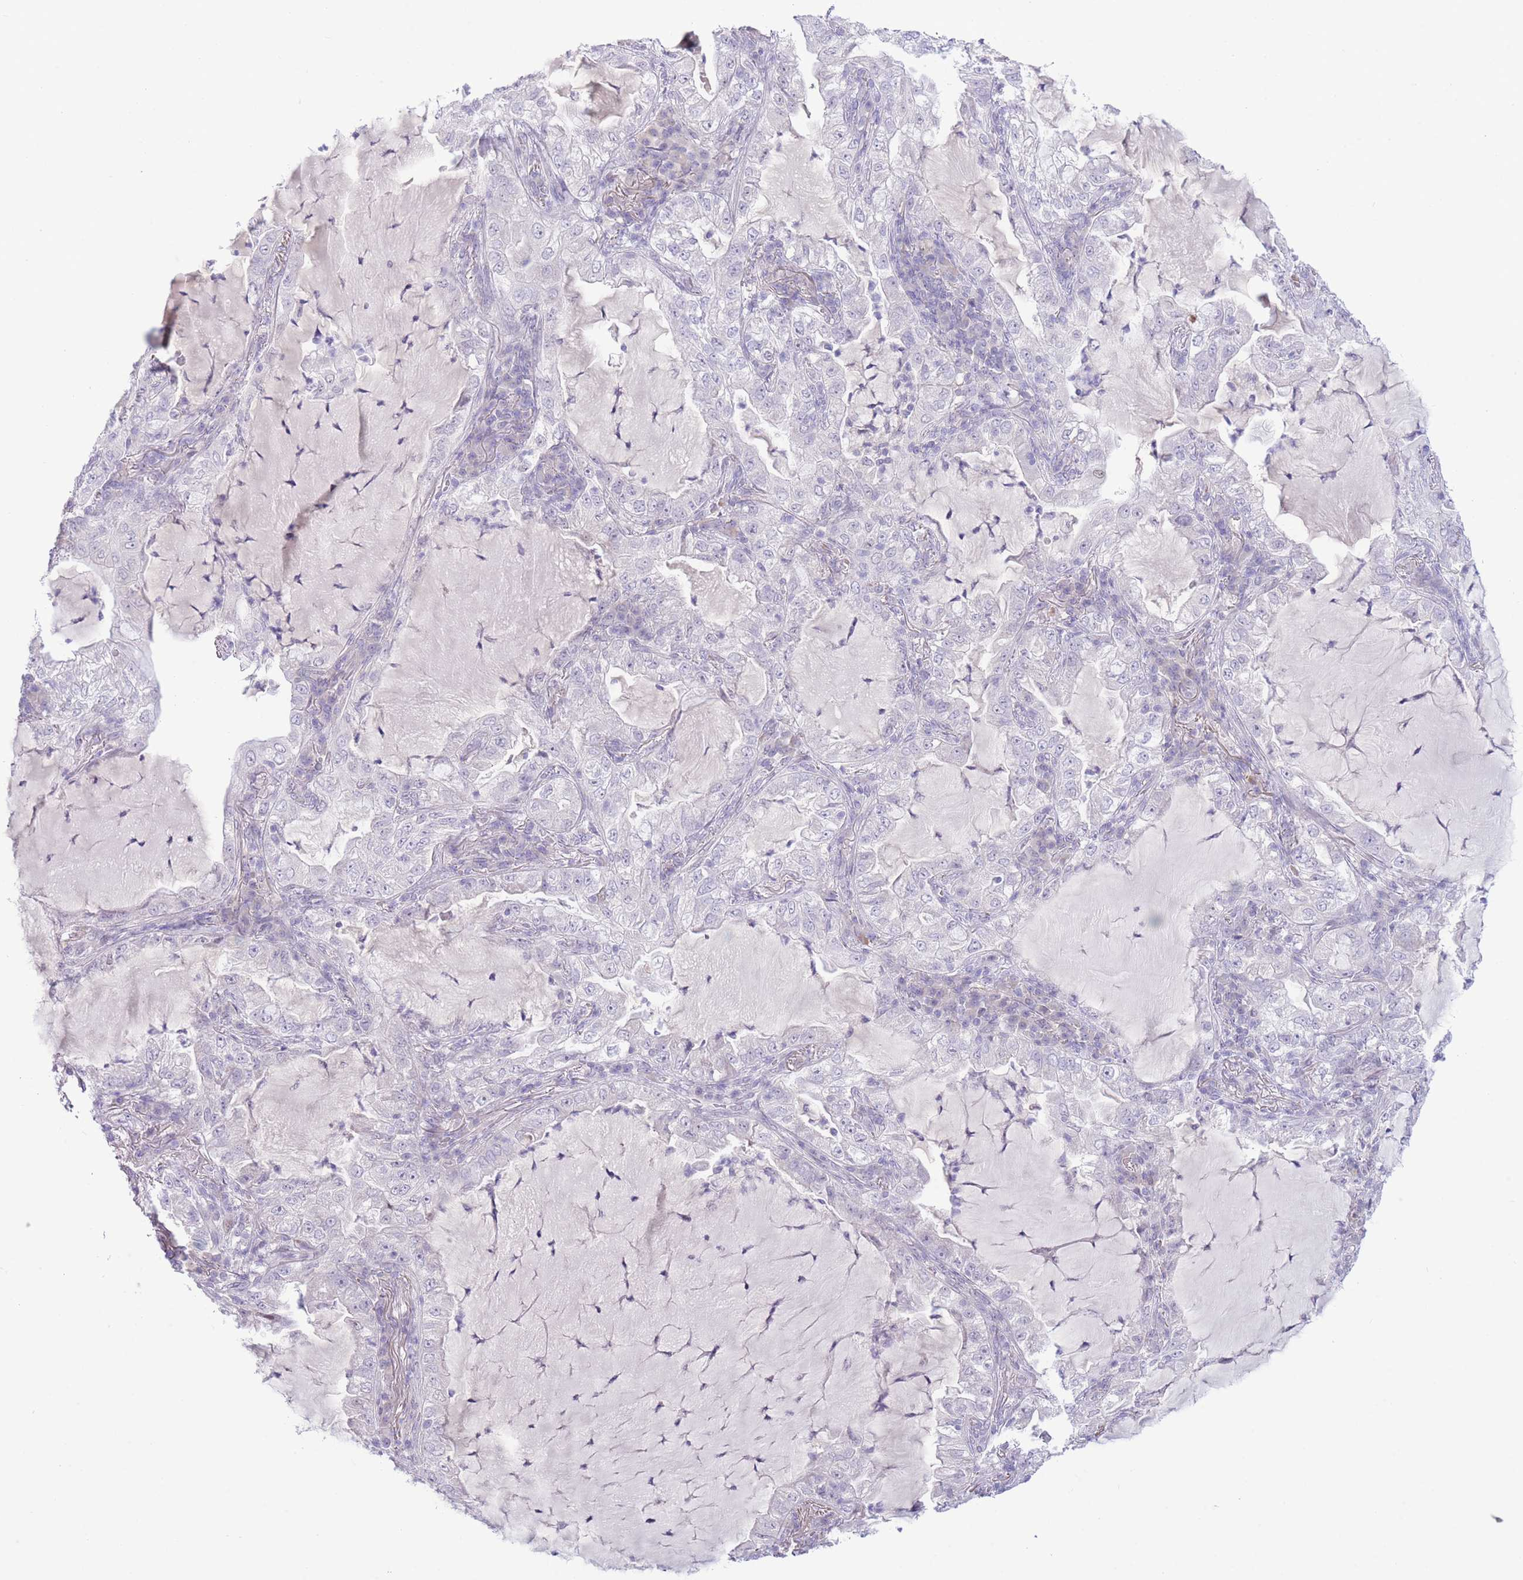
{"staining": {"intensity": "negative", "quantity": "none", "location": "none"}, "tissue": "lung cancer", "cell_type": "Tumor cells", "image_type": "cancer", "snomed": [{"axis": "morphology", "description": "Adenocarcinoma, NOS"}, {"axis": "topography", "description": "Lung"}], "caption": "High power microscopy micrograph of an immunohistochemistry (IHC) photomicrograph of adenocarcinoma (lung), revealing no significant staining in tumor cells.", "gene": "FBXO46", "patient": {"sex": "female", "age": 73}}